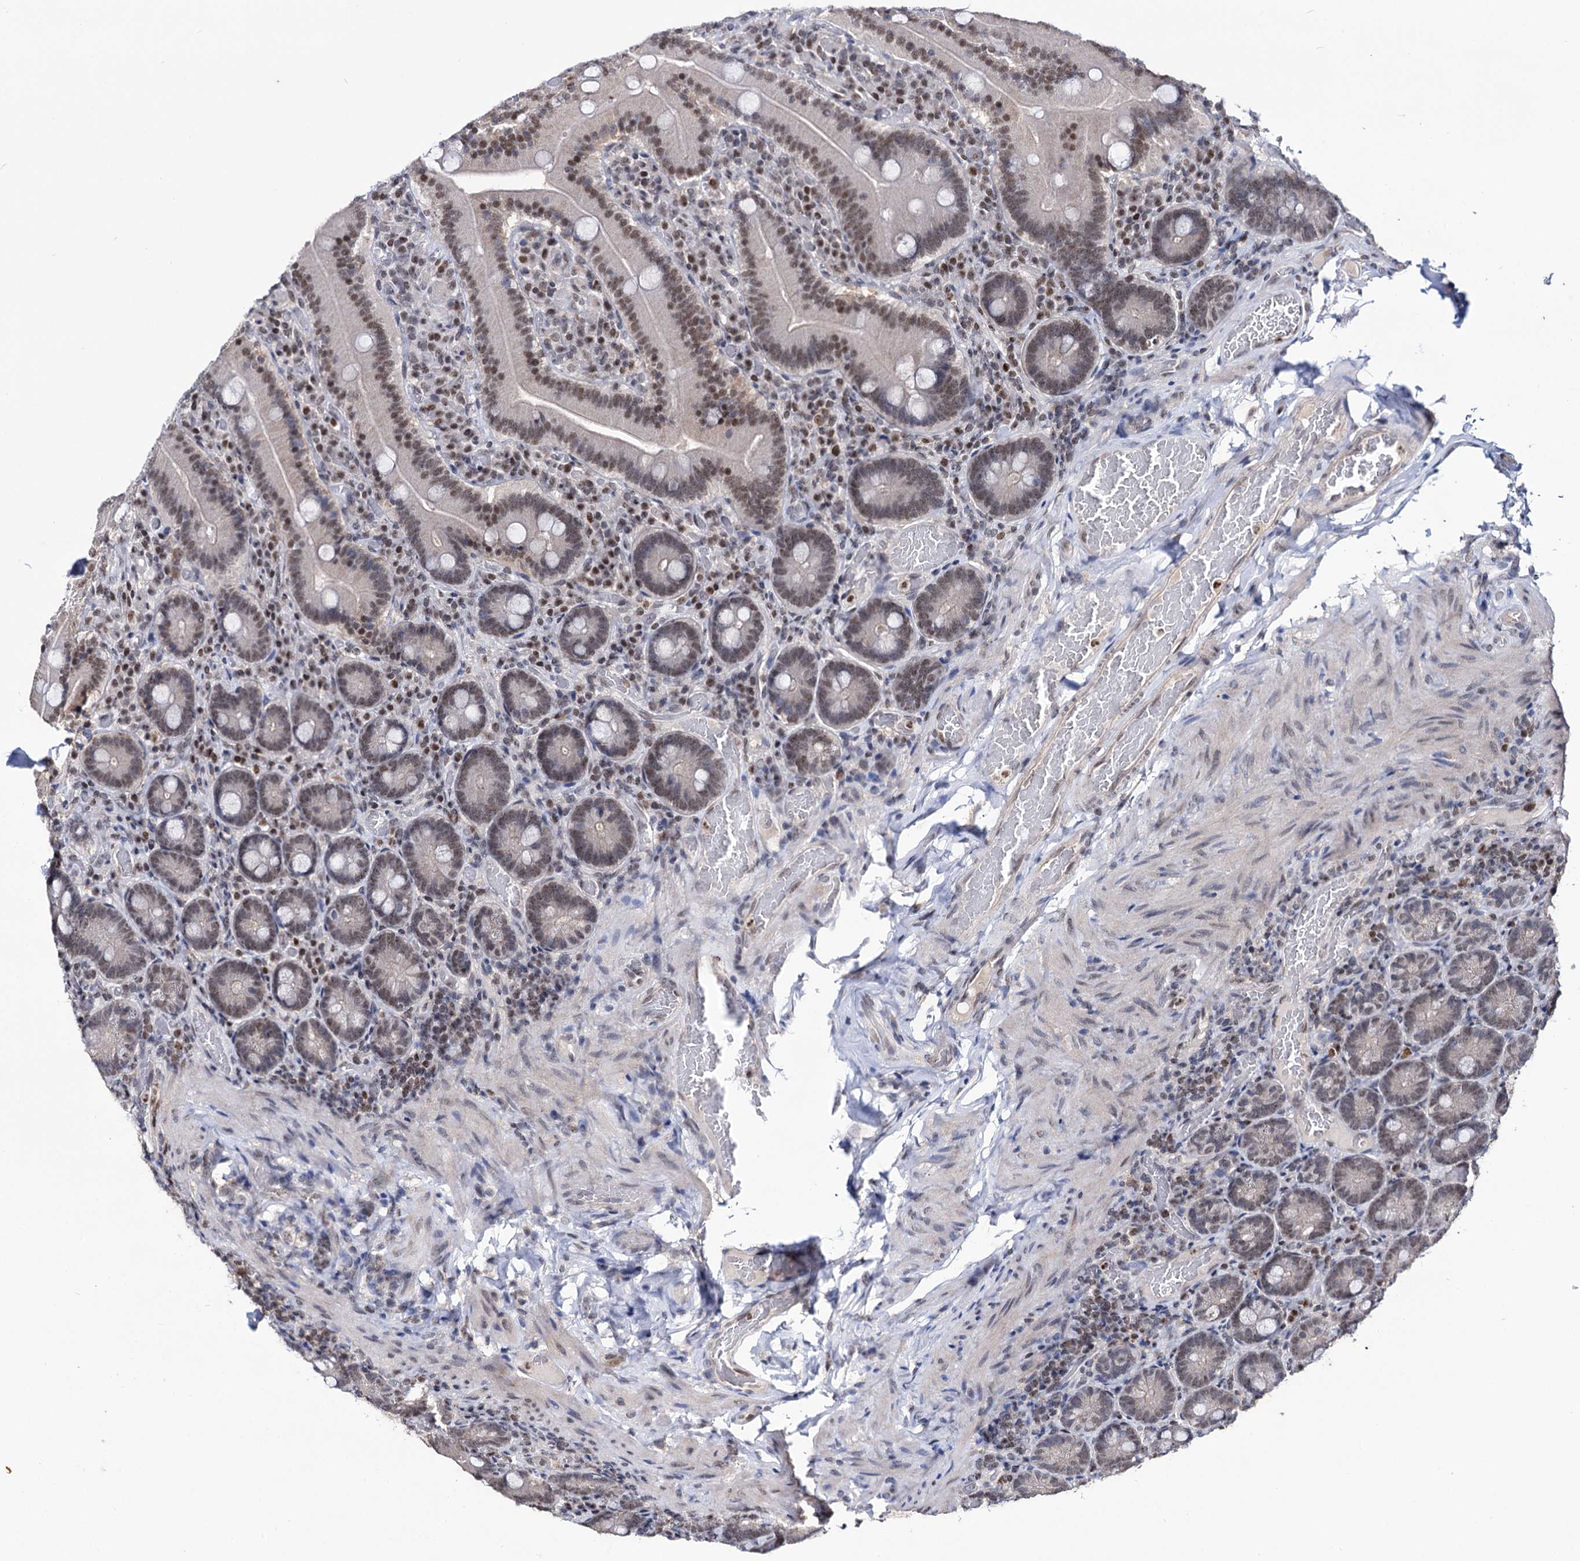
{"staining": {"intensity": "moderate", "quantity": ">75%", "location": "nuclear"}, "tissue": "duodenum", "cell_type": "Glandular cells", "image_type": "normal", "snomed": [{"axis": "morphology", "description": "Normal tissue, NOS"}, {"axis": "topography", "description": "Duodenum"}], "caption": "About >75% of glandular cells in benign duodenum exhibit moderate nuclear protein positivity as visualized by brown immunohistochemical staining.", "gene": "SMCHD1", "patient": {"sex": "female", "age": 62}}